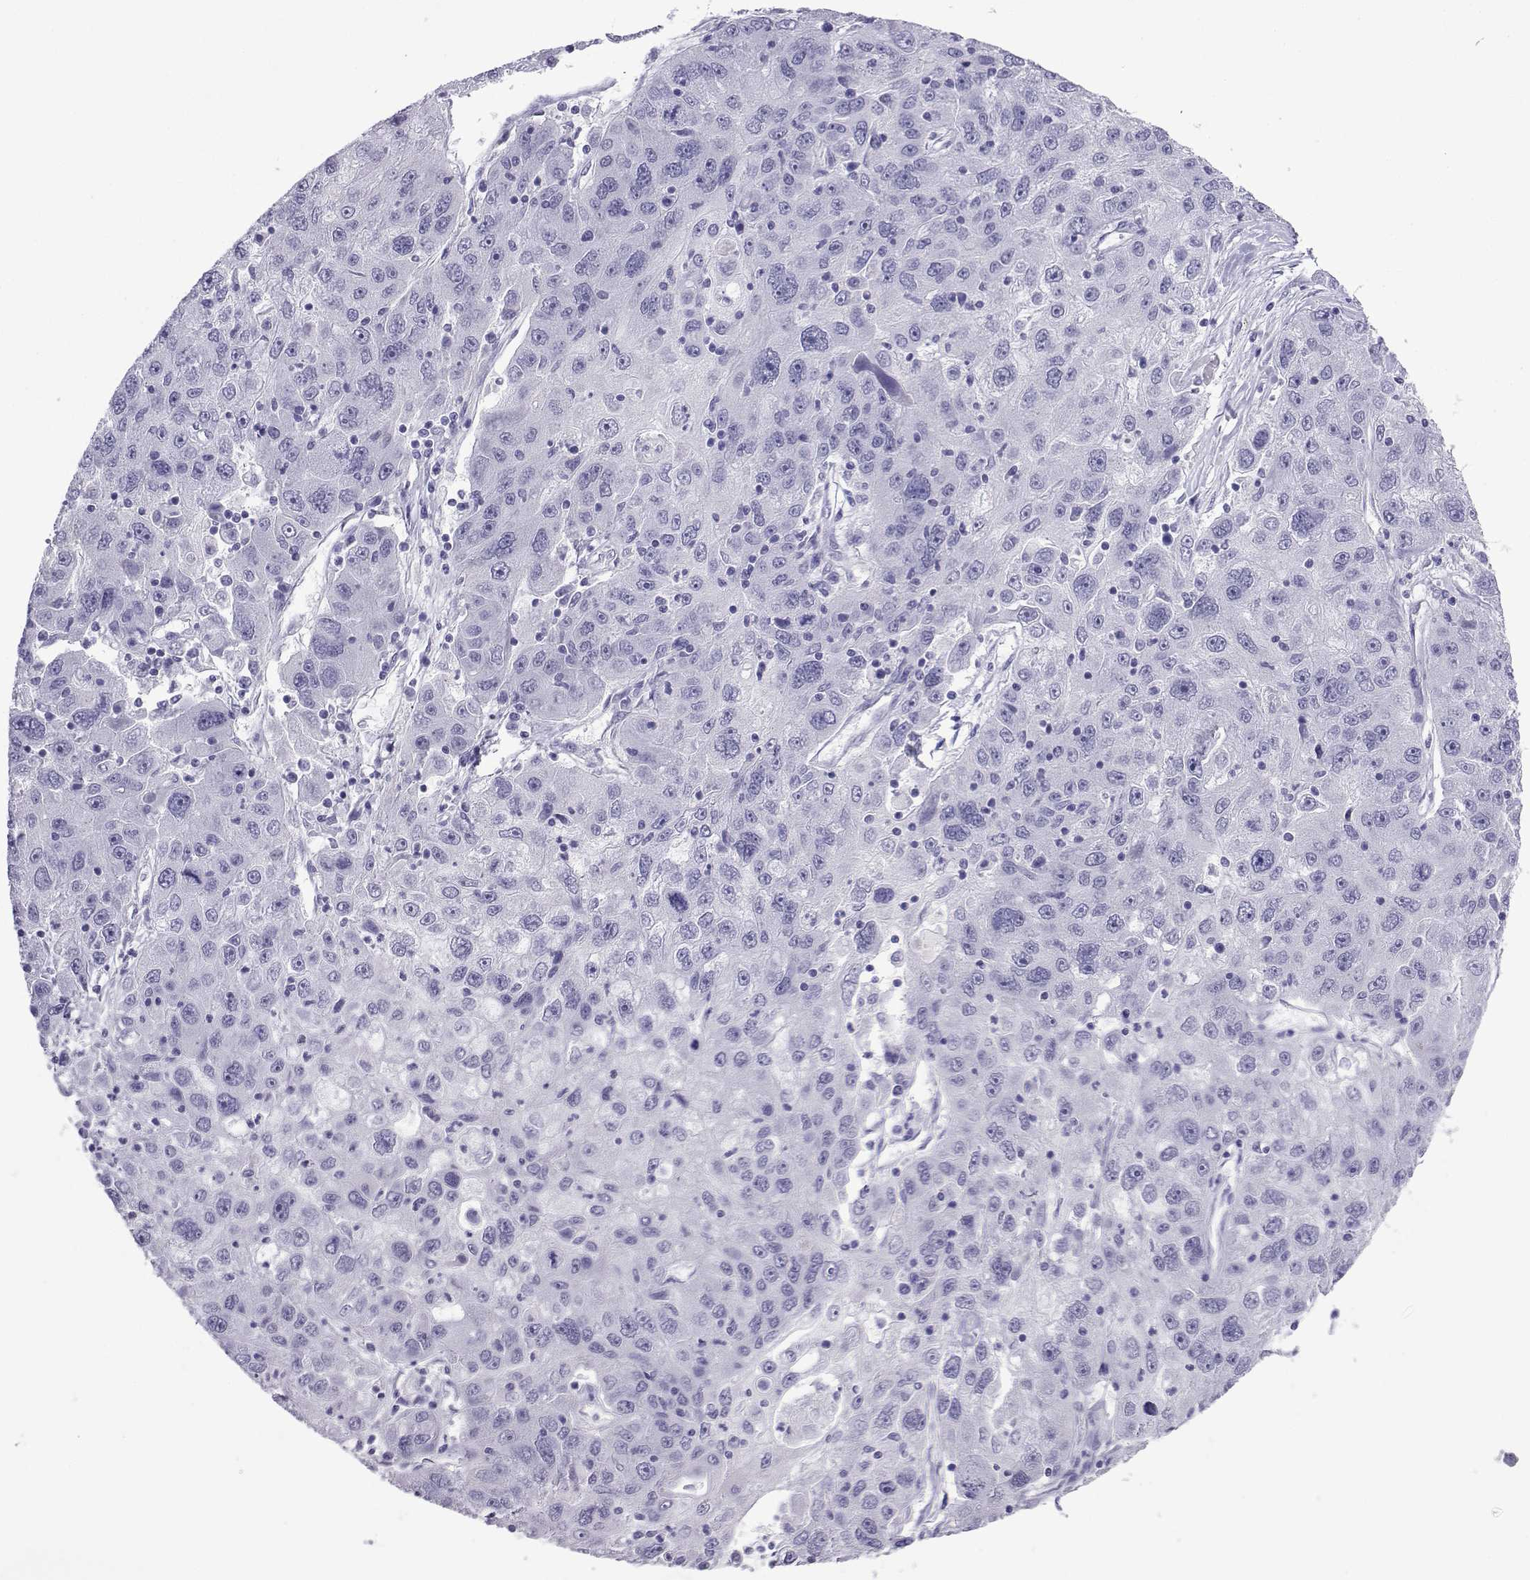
{"staining": {"intensity": "negative", "quantity": "none", "location": "none"}, "tissue": "stomach cancer", "cell_type": "Tumor cells", "image_type": "cancer", "snomed": [{"axis": "morphology", "description": "Adenocarcinoma, NOS"}, {"axis": "topography", "description": "Stomach"}], "caption": "The micrograph reveals no staining of tumor cells in stomach cancer (adenocarcinoma). (Brightfield microscopy of DAB (3,3'-diaminobenzidine) IHC at high magnification).", "gene": "TRIM46", "patient": {"sex": "male", "age": 56}}